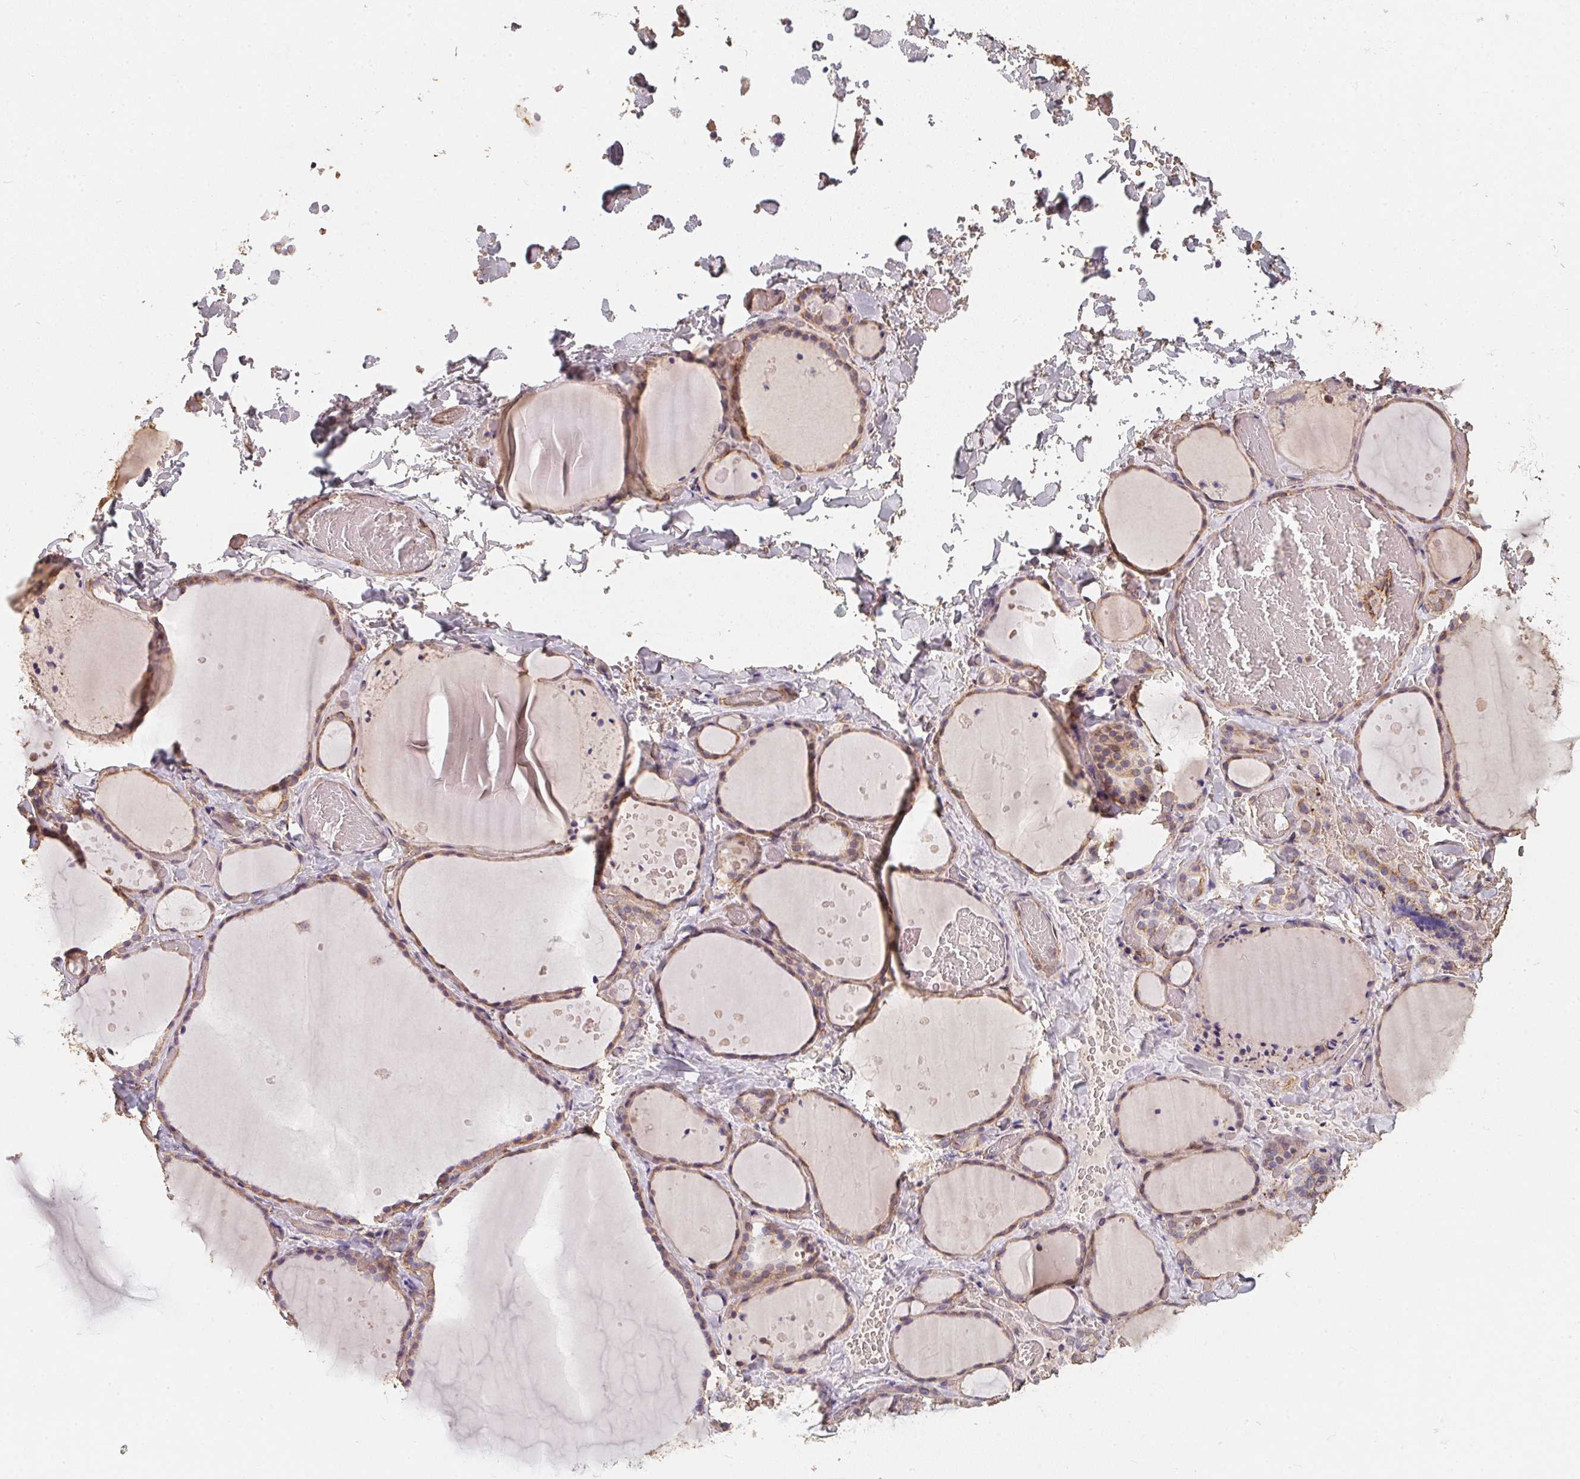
{"staining": {"intensity": "weak", "quantity": "25%-75%", "location": "cytoplasmic/membranous"}, "tissue": "thyroid gland", "cell_type": "Glandular cells", "image_type": "normal", "snomed": [{"axis": "morphology", "description": "Normal tissue, NOS"}, {"axis": "topography", "description": "Thyroid gland"}], "caption": "Protein expression analysis of normal human thyroid gland reveals weak cytoplasmic/membranous positivity in about 25%-75% of glandular cells. (brown staining indicates protein expression, while blue staining denotes nuclei).", "gene": "TBKBP1", "patient": {"sex": "female", "age": 36}}